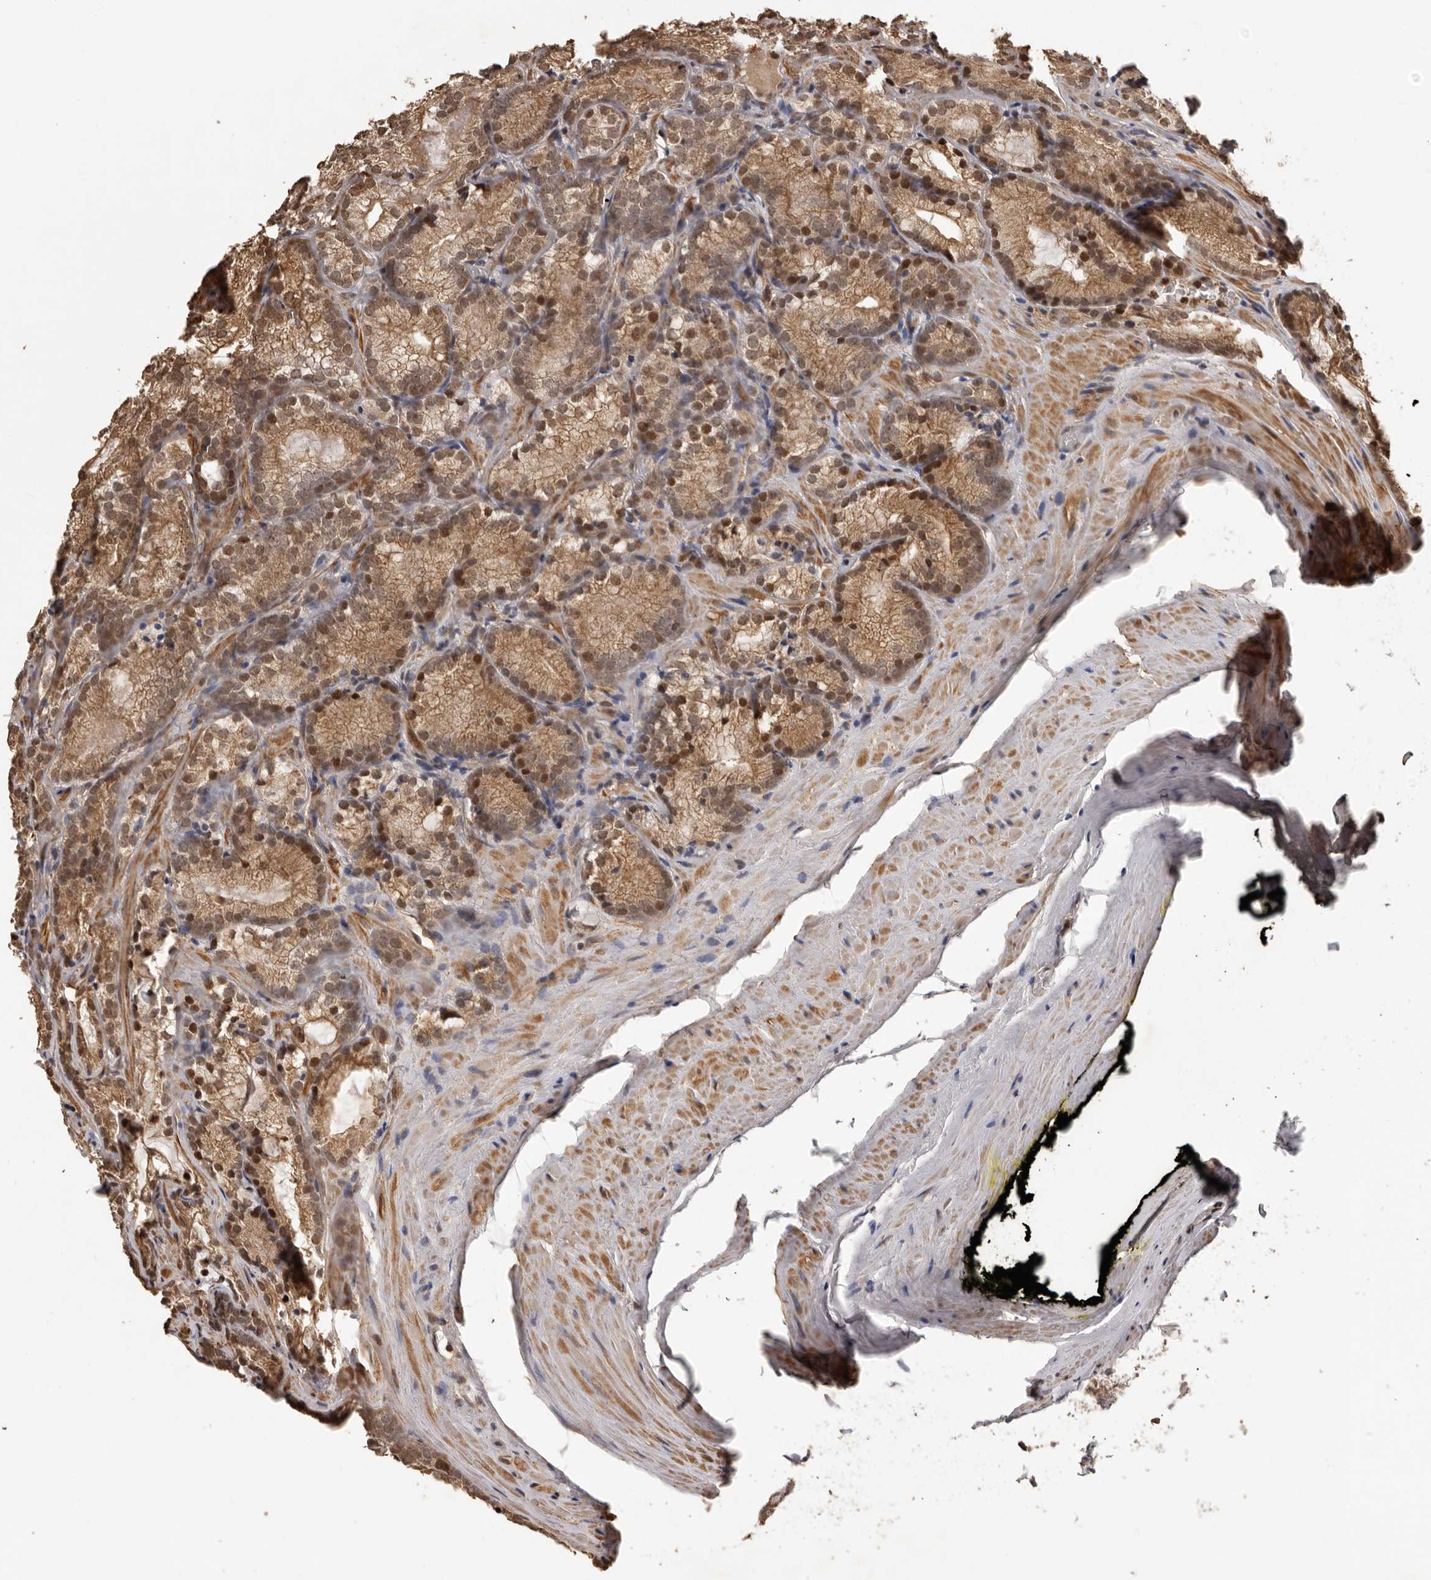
{"staining": {"intensity": "moderate", "quantity": ">75%", "location": "cytoplasmic/membranous,nuclear"}, "tissue": "prostate cancer", "cell_type": "Tumor cells", "image_type": "cancer", "snomed": [{"axis": "morphology", "description": "Adenocarcinoma, Low grade"}, {"axis": "topography", "description": "Prostate"}], "caption": "IHC histopathology image of prostate cancer (adenocarcinoma (low-grade)) stained for a protein (brown), which displays medium levels of moderate cytoplasmic/membranous and nuclear positivity in about >75% of tumor cells.", "gene": "KIF2B", "patient": {"sex": "male", "age": 72}}